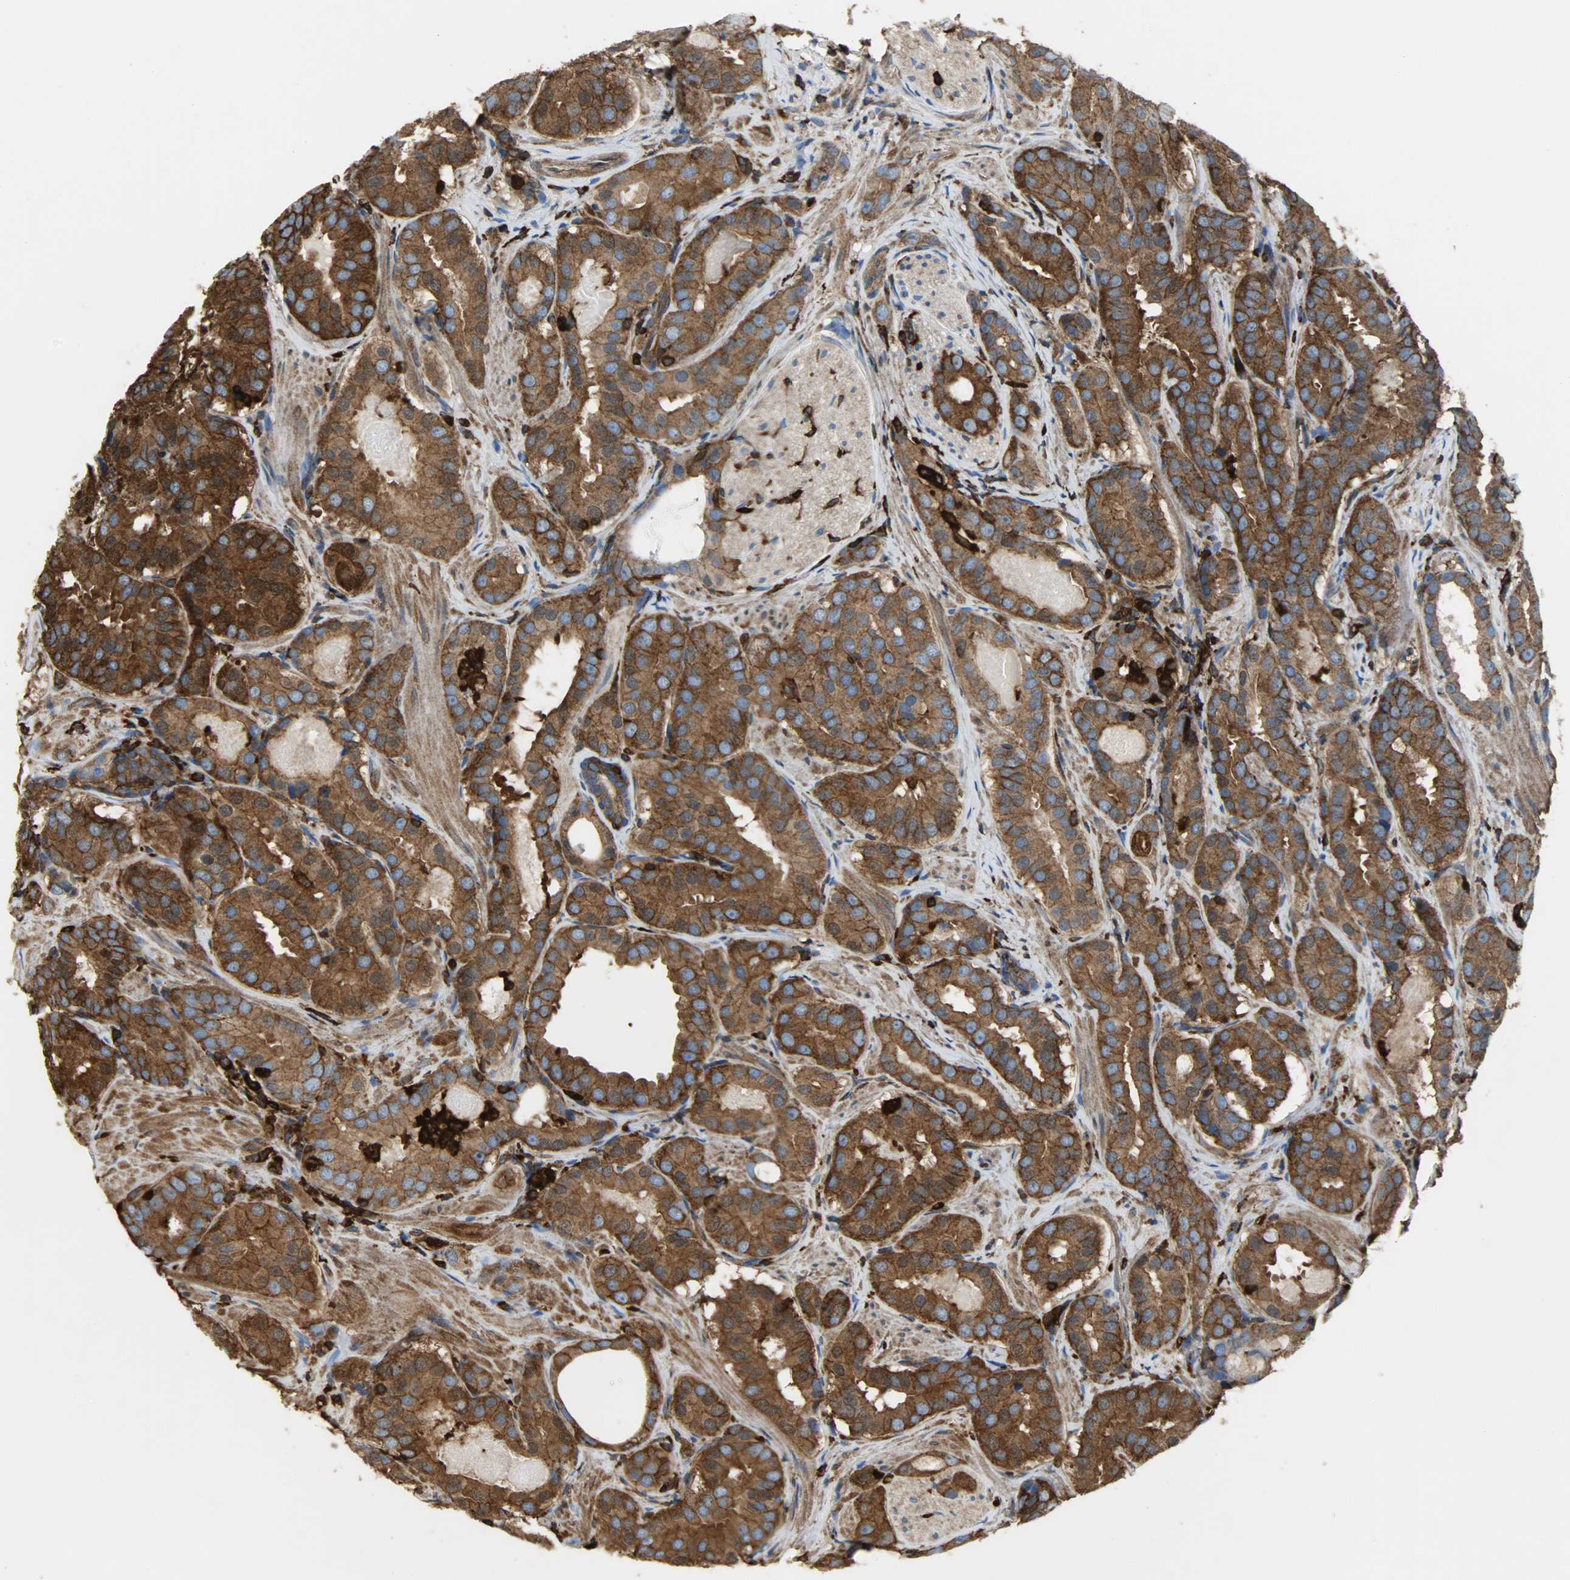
{"staining": {"intensity": "strong", "quantity": ">75%", "location": "cytoplasmic/membranous"}, "tissue": "prostate cancer", "cell_type": "Tumor cells", "image_type": "cancer", "snomed": [{"axis": "morphology", "description": "Adenocarcinoma, Low grade"}, {"axis": "topography", "description": "Prostate"}], "caption": "Tumor cells reveal high levels of strong cytoplasmic/membranous positivity in about >75% of cells in human prostate cancer.", "gene": "VASP", "patient": {"sex": "male", "age": 59}}